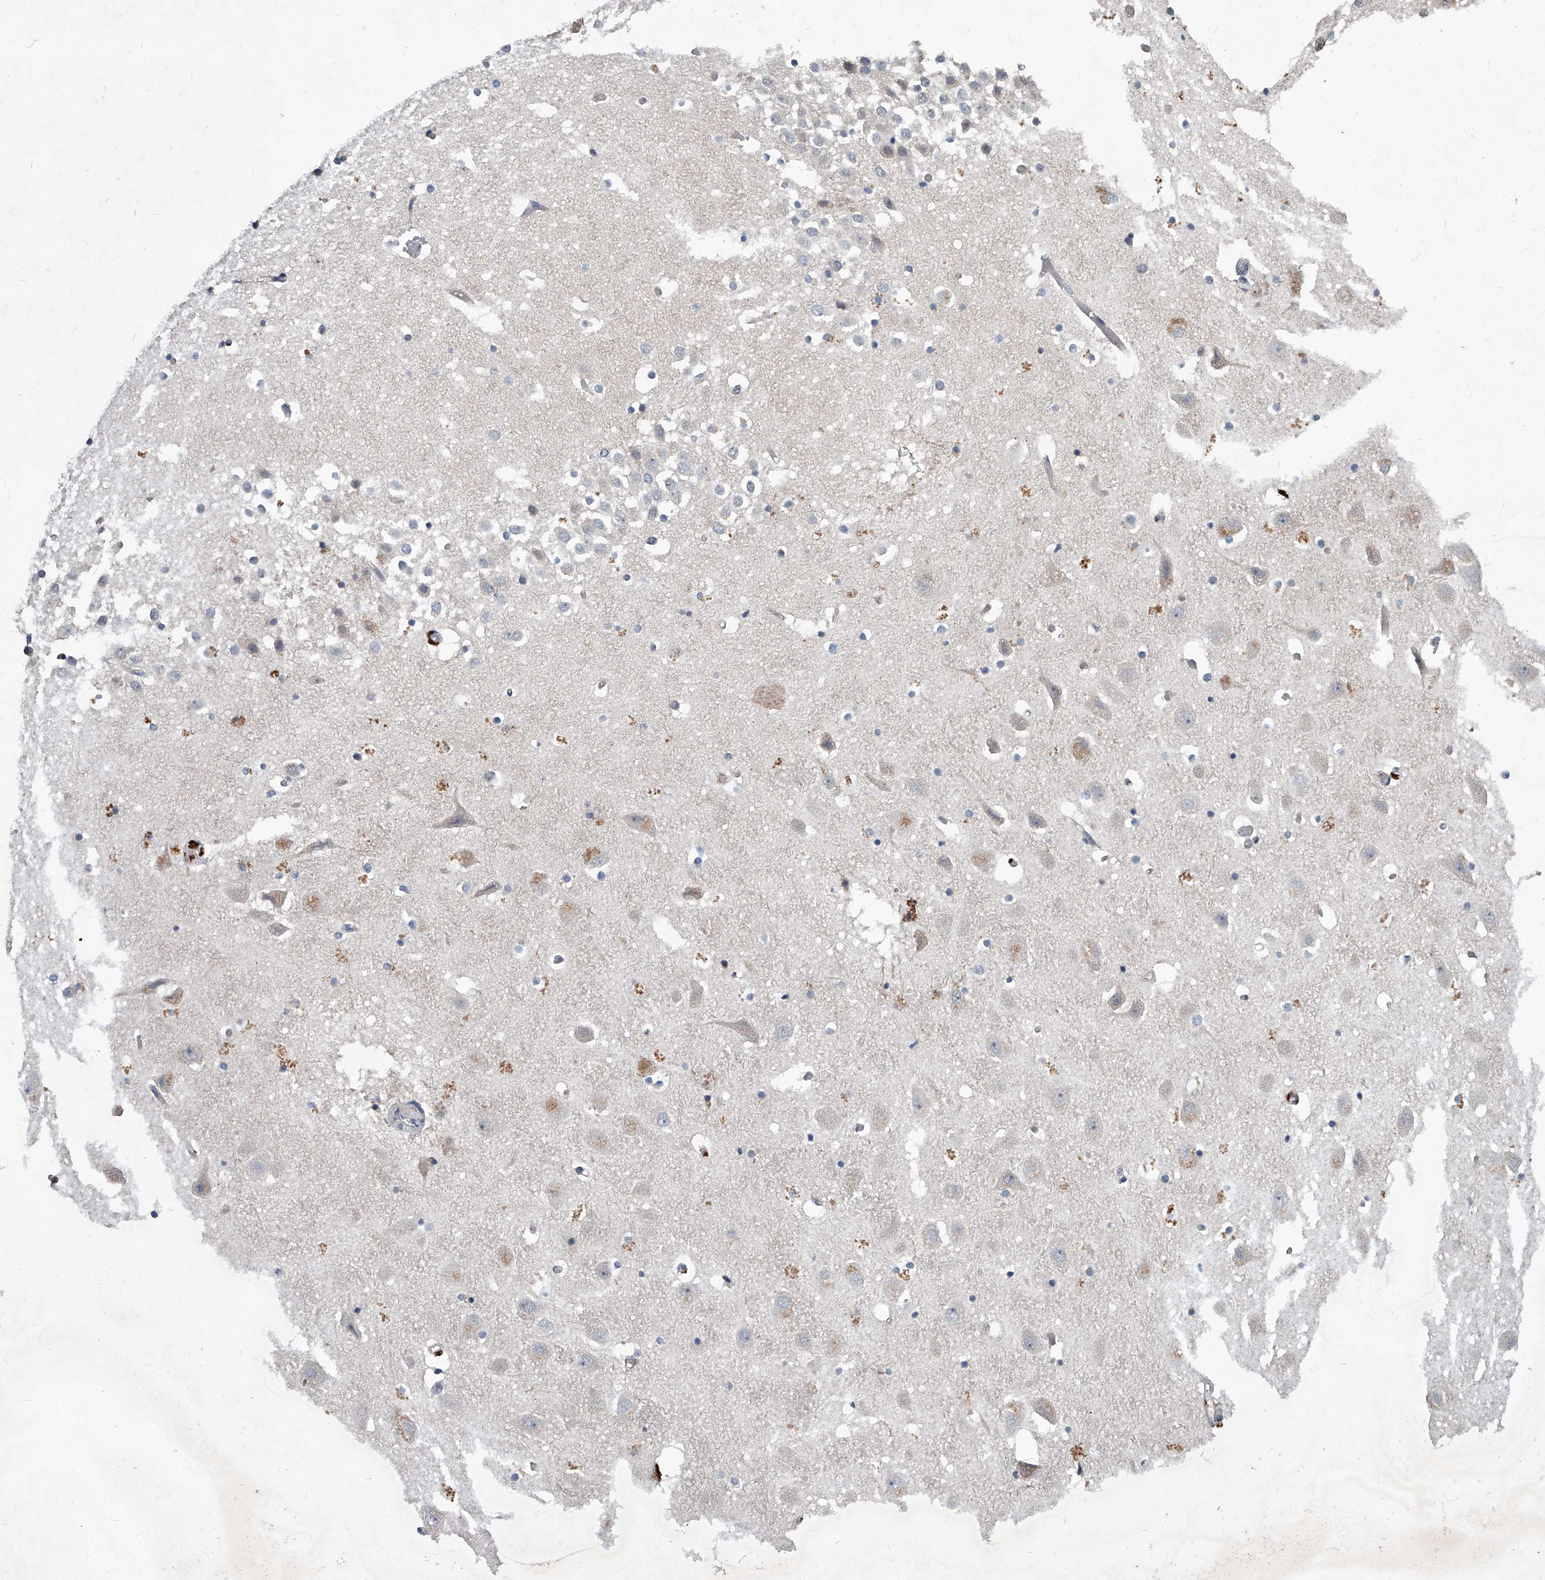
{"staining": {"intensity": "negative", "quantity": "none", "location": "none"}, "tissue": "hippocampus", "cell_type": "Glial cells", "image_type": "normal", "snomed": [{"axis": "morphology", "description": "Normal tissue, NOS"}, {"axis": "topography", "description": "Hippocampus"}], "caption": "Glial cells show no significant positivity in unremarkable hippocampus. (Stains: DAB immunohistochemistry with hematoxylin counter stain, Microscopy: brightfield microscopy at high magnification).", "gene": "C5", "patient": {"sex": "female", "age": 52}}